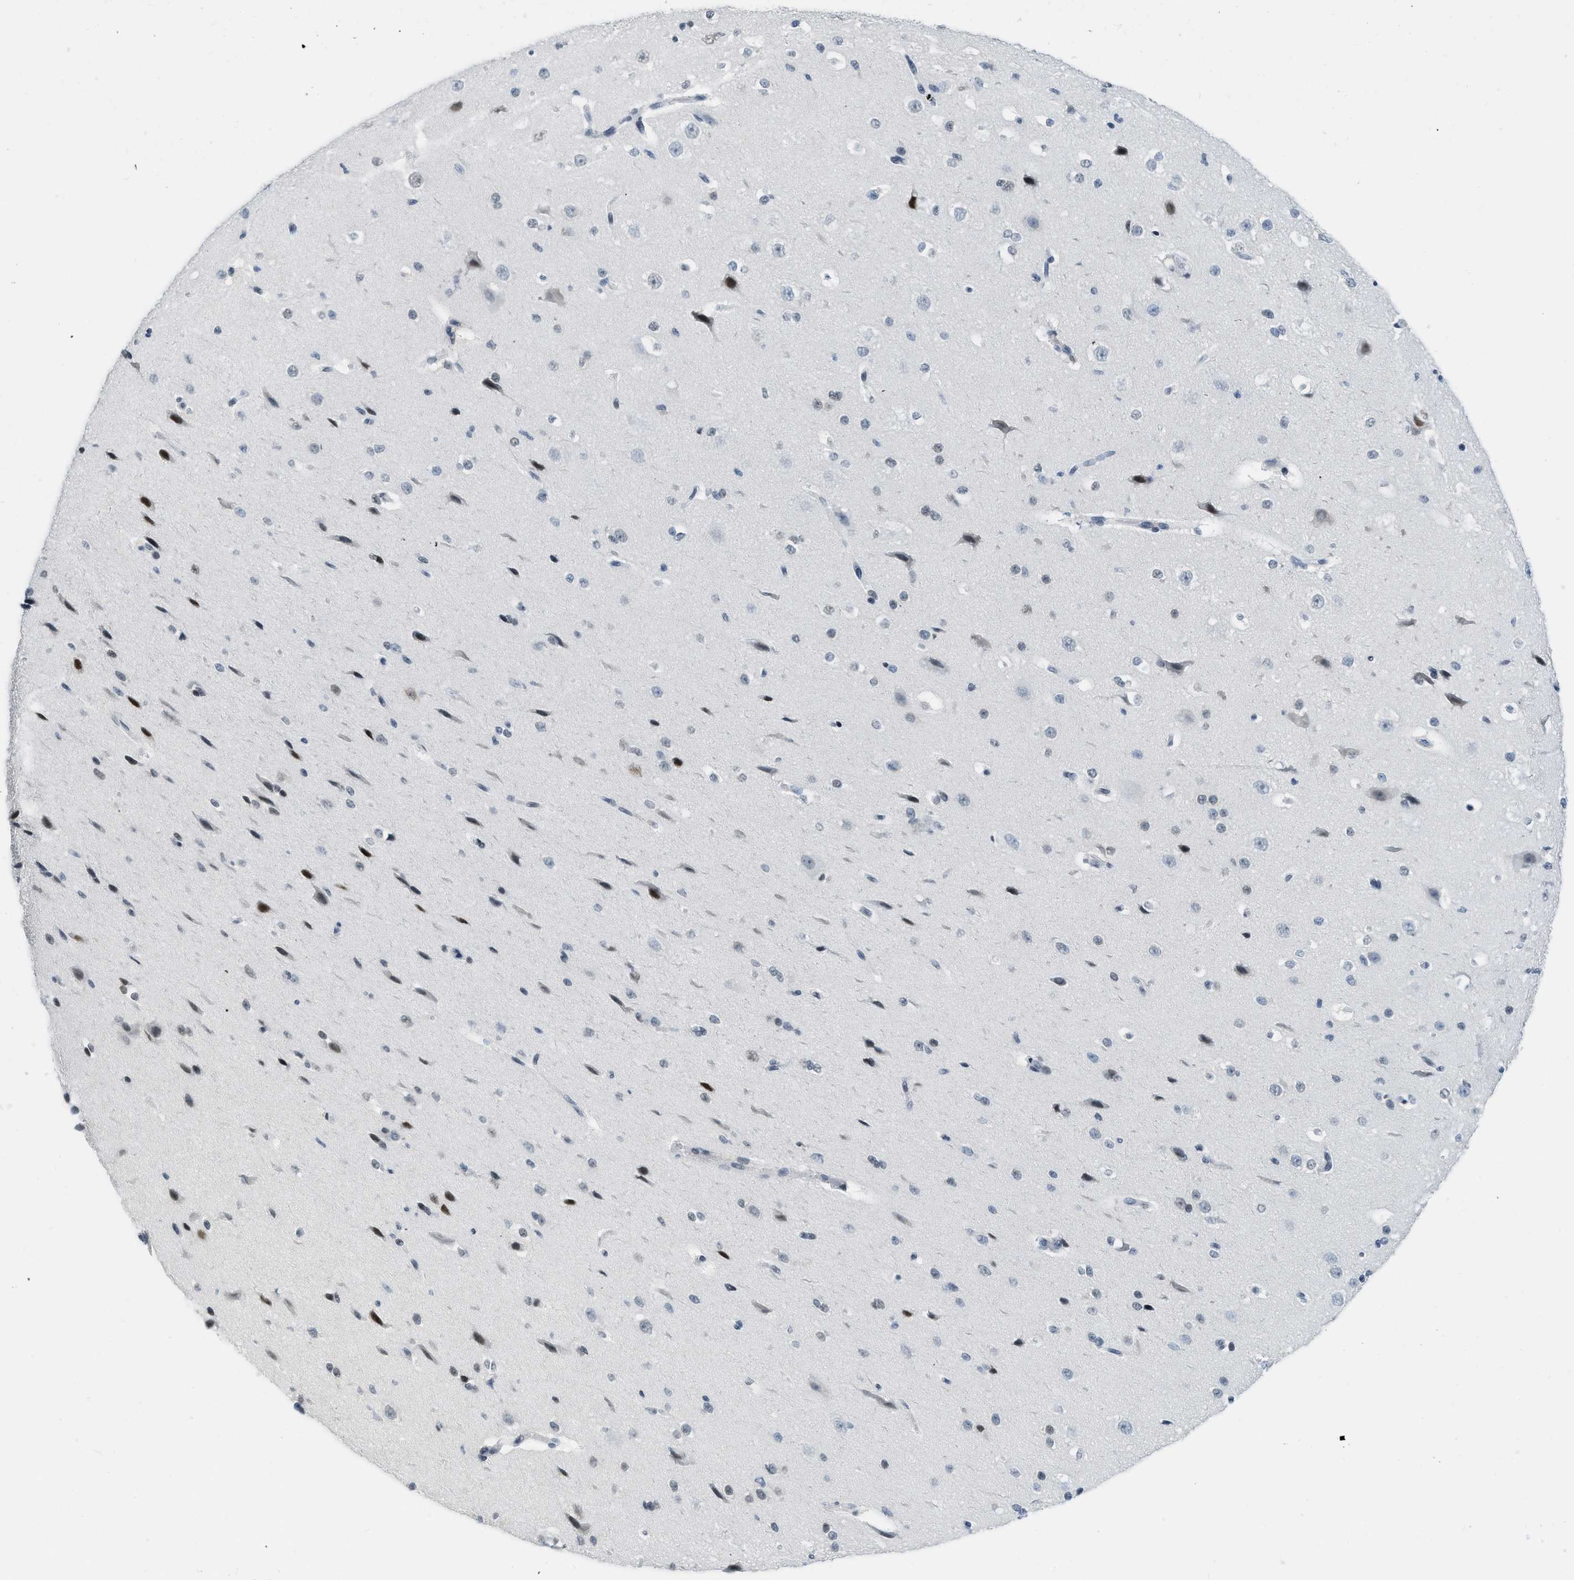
{"staining": {"intensity": "negative", "quantity": "none", "location": "none"}, "tissue": "cerebral cortex", "cell_type": "Endothelial cells", "image_type": "normal", "snomed": [{"axis": "morphology", "description": "Normal tissue, NOS"}, {"axis": "morphology", "description": "Developmental malformation"}, {"axis": "topography", "description": "Cerebral cortex"}], "caption": "Immunohistochemistry (IHC) photomicrograph of normal cerebral cortex: human cerebral cortex stained with DAB shows no significant protein positivity in endothelial cells. (Brightfield microscopy of DAB (3,3'-diaminobenzidine) immunohistochemistry at high magnification).", "gene": "PBX1", "patient": {"sex": "female", "age": 30}}